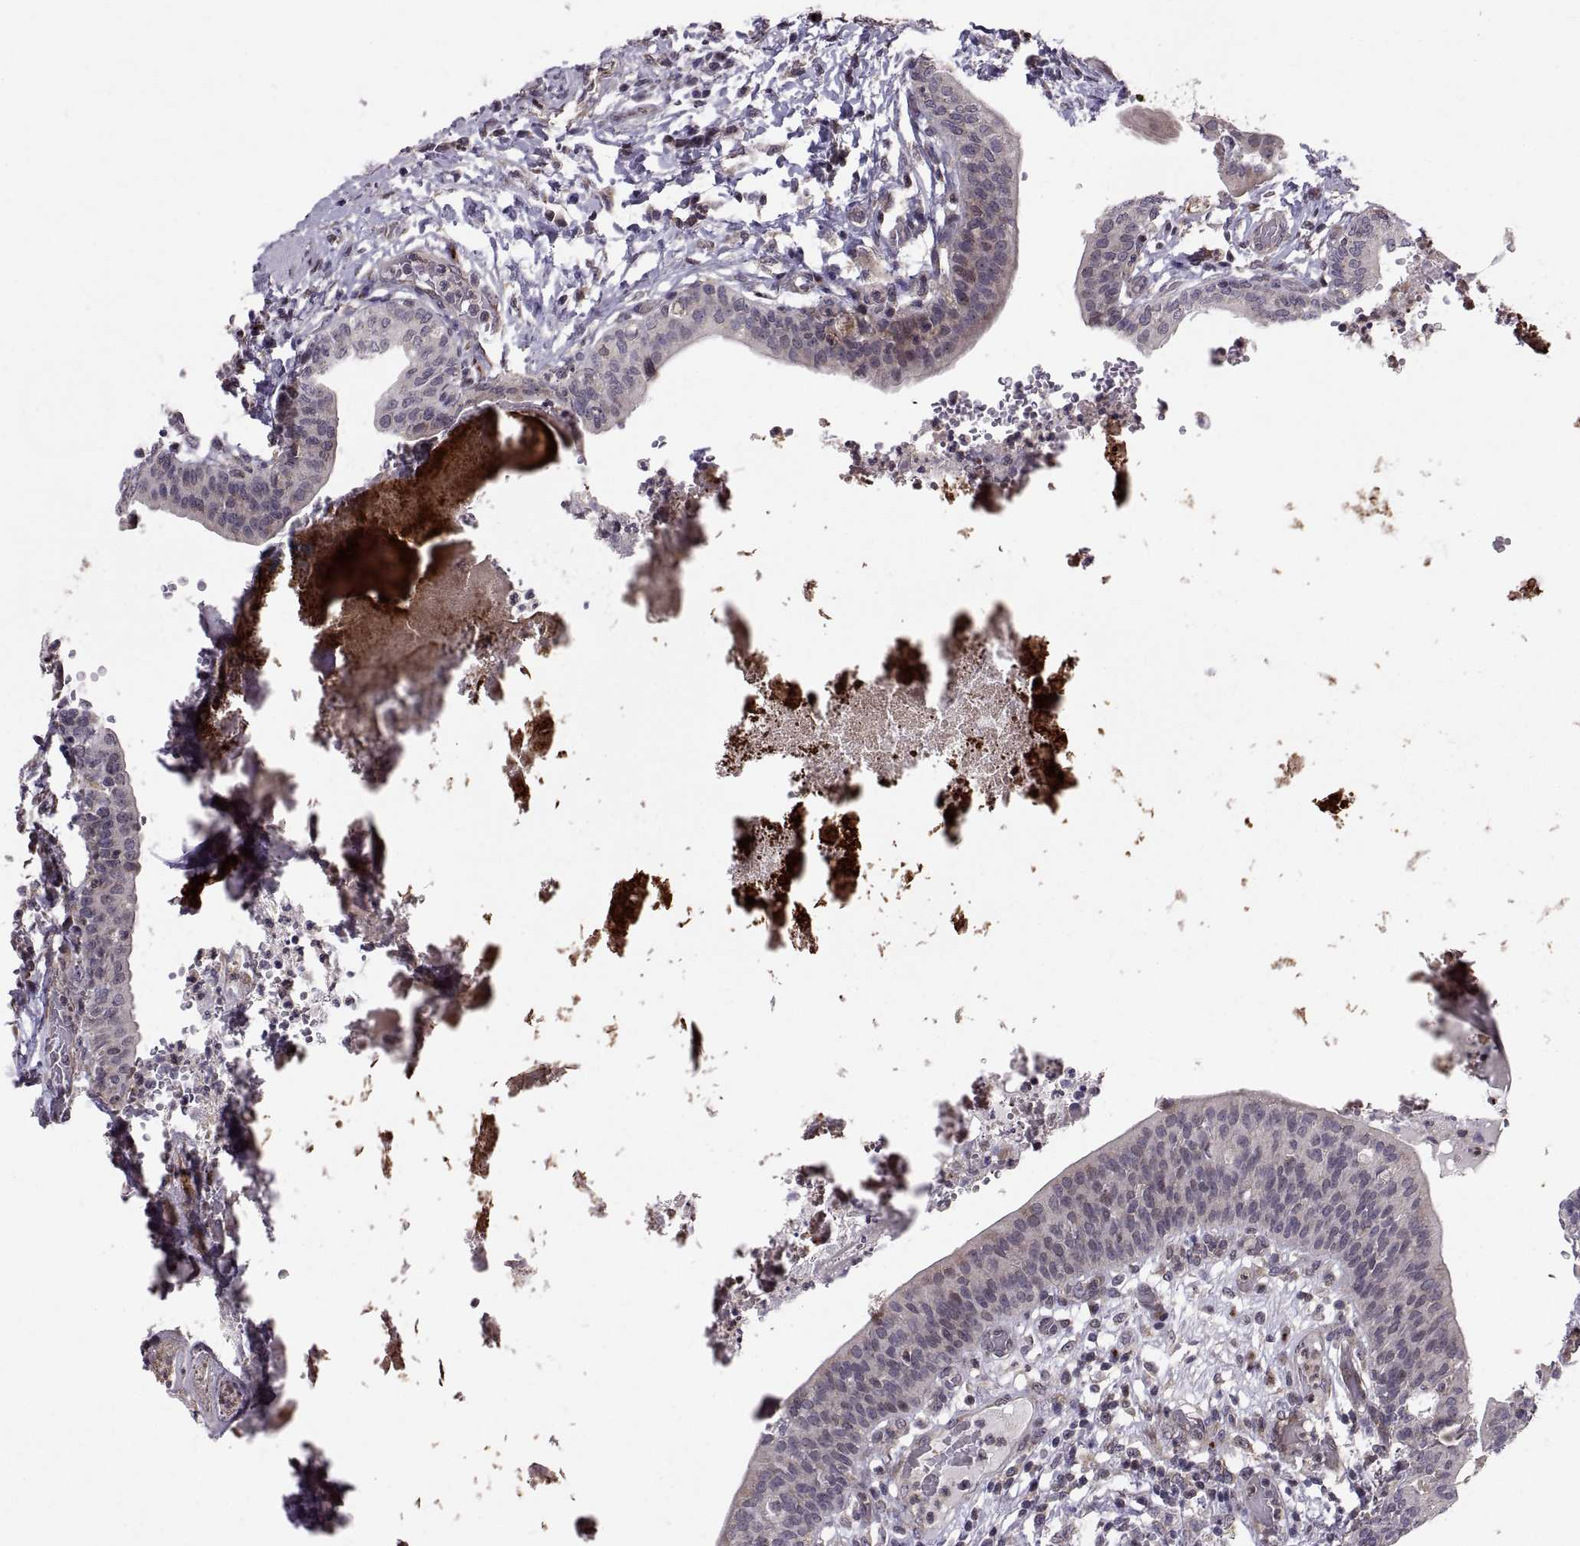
{"staining": {"intensity": "strong", "quantity": "<25%", "location": "cytoplasmic/membranous"}, "tissue": "urinary bladder", "cell_type": "Urothelial cells", "image_type": "normal", "snomed": [{"axis": "morphology", "description": "Normal tissue, NOS"}, {"axis": "topography", "description": "Urinary bladder"}], "caption": "High-magnification brightfield microscopy of benign urinary bladder stained with DAB (3,3'-diaminobenzidine) (brown) and counterstained with hematoxylin (blue). urothelial cells exhibit strong cytoplasmic/membranous expression is present in approximately<25% of cells. (IHC, brightfield microscopy, high magnification).", "gene": "TESC", "patient": {"sex": "male", "age": 66}}